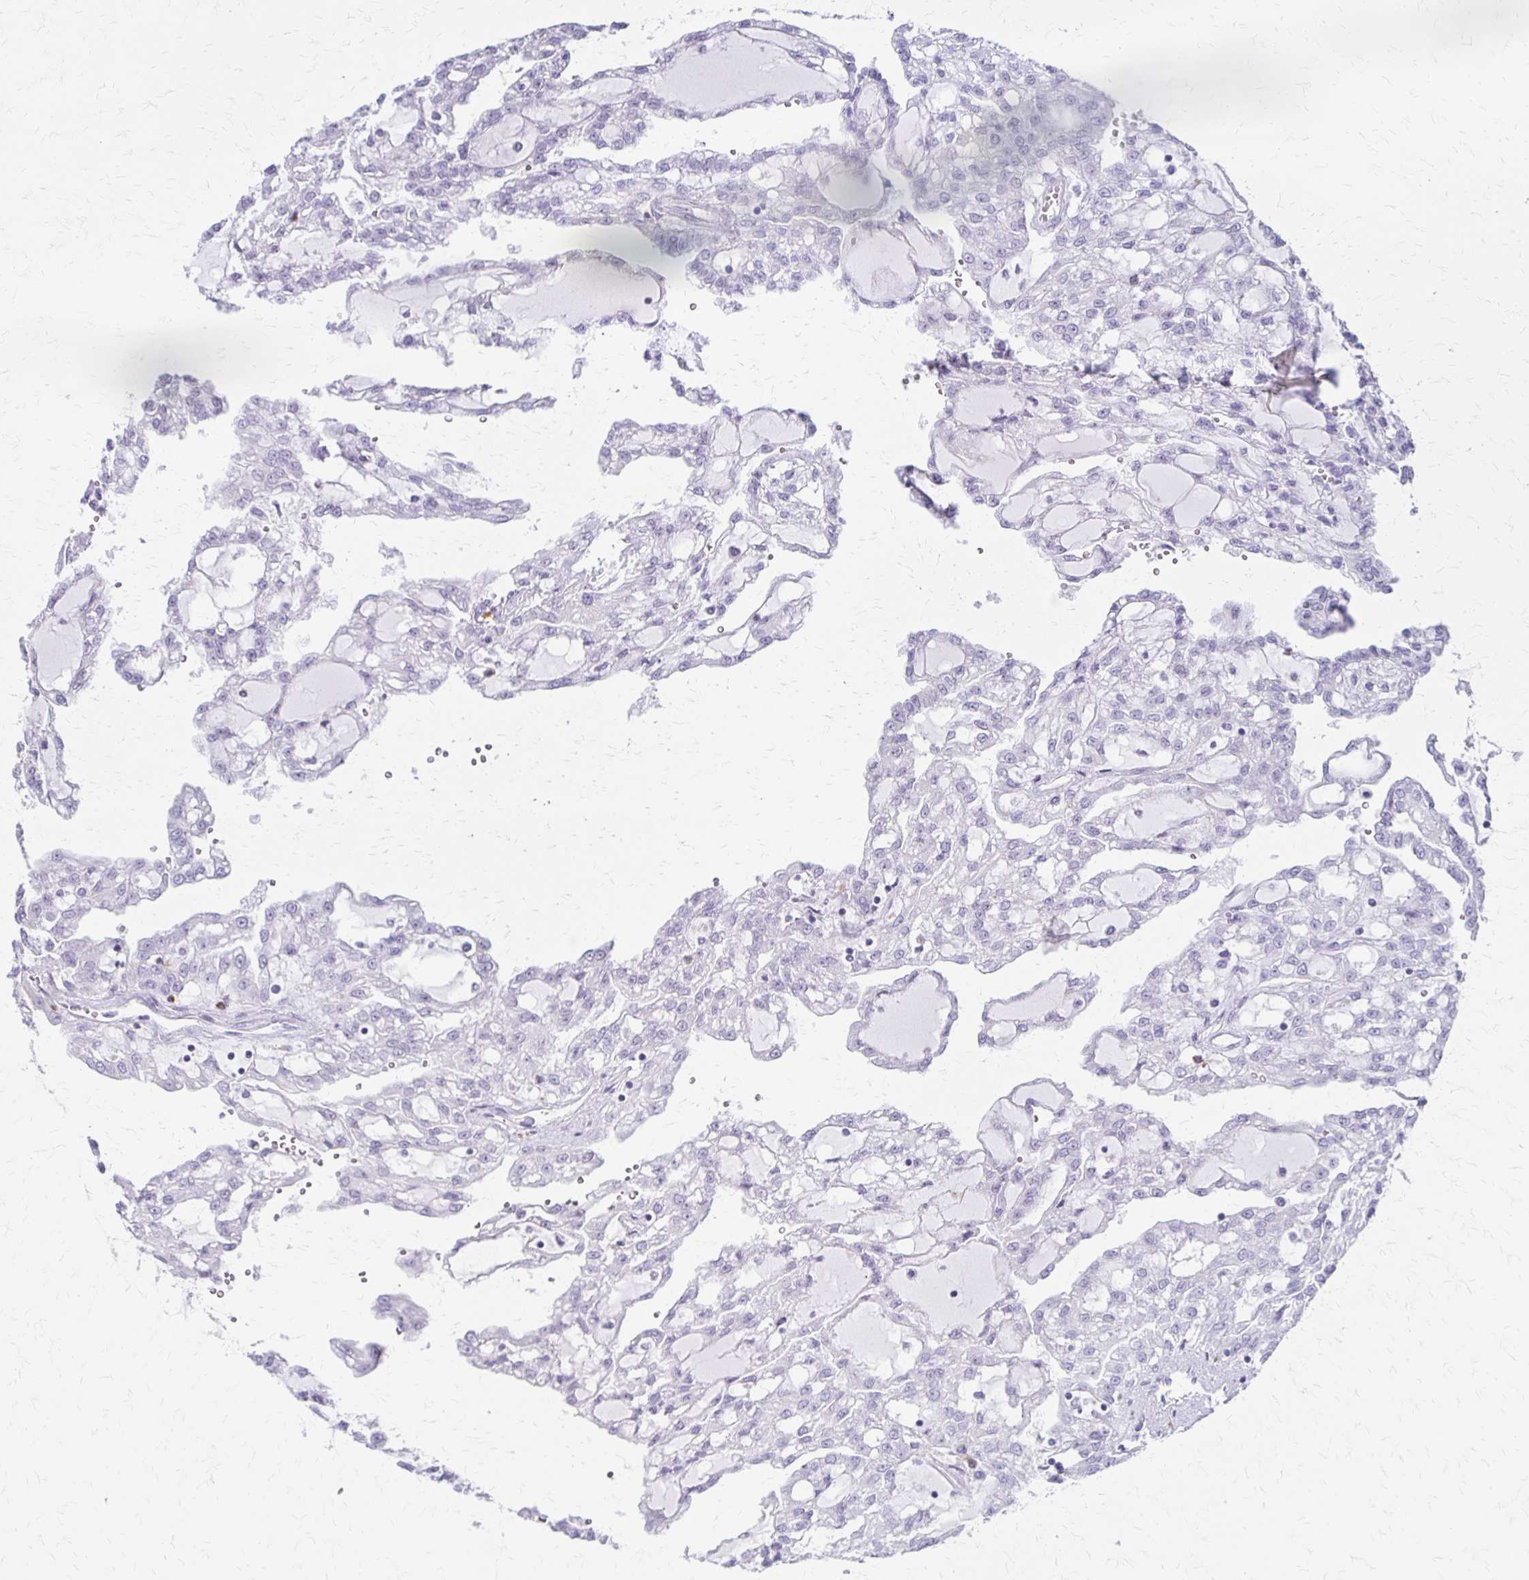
{"staining": {"intensity": "negative", "quantity": "none", "location": "none"}, "tissue": "renal cancer", "cell_type": "Tumor cells", "image_type": "cancer", "snomed": [{"axis": "morphology", "description": "Adenocarcinoma, NOS"}, {"axis": "topography", "description": "Kidney"}], "caption": "A high-resolution photomicrograph shows immunohistochemistry staining of adenocarcinoma (renal), which displays no significant expression in tumor cells.", "gene": "IVL", "patient": {"sex": "male", "age": 63}}